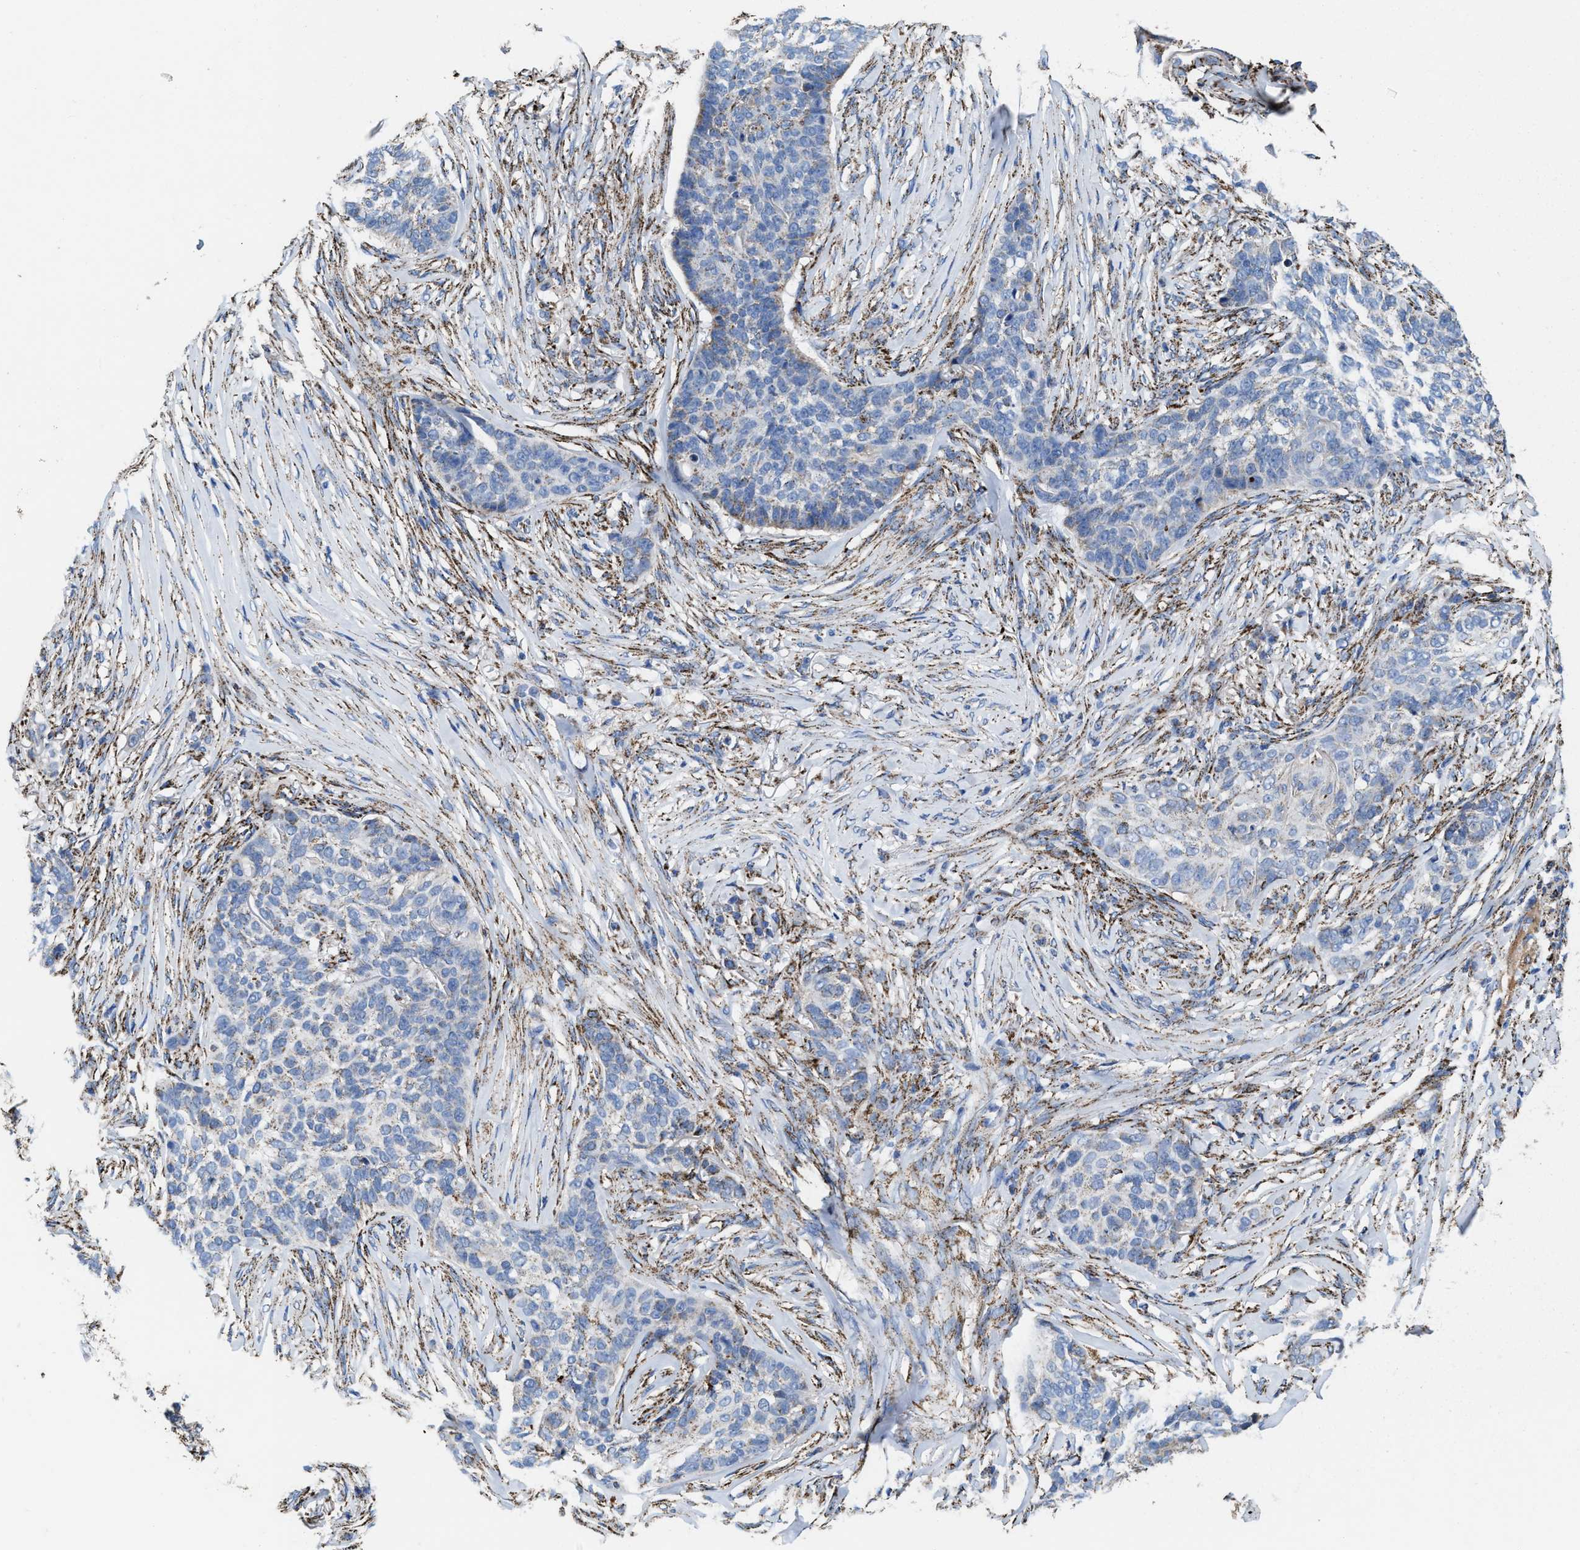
{"staining": {"intensity": "moderate", "quantity": "<25%", "location": "cytoplasmic/membranous"}, "tissue": "skin cancer", "cell_type": "Tumor cells", "image_type": "cancer", "snomed": [{"axis": "morphology", "description": "Basal cell carcinoma"}, {"axis": "topography", "description": "Skin"}], "caption": "This image shows immunohistochemistry (IHC) staining of human skin cancer (basal cell carcinoma), with low moderate cytoplasmic/membranous positivity in about <25% of tumor cells.", "gene": "ALDH1B1", "patient": {"sex": "male", "age": 85}}